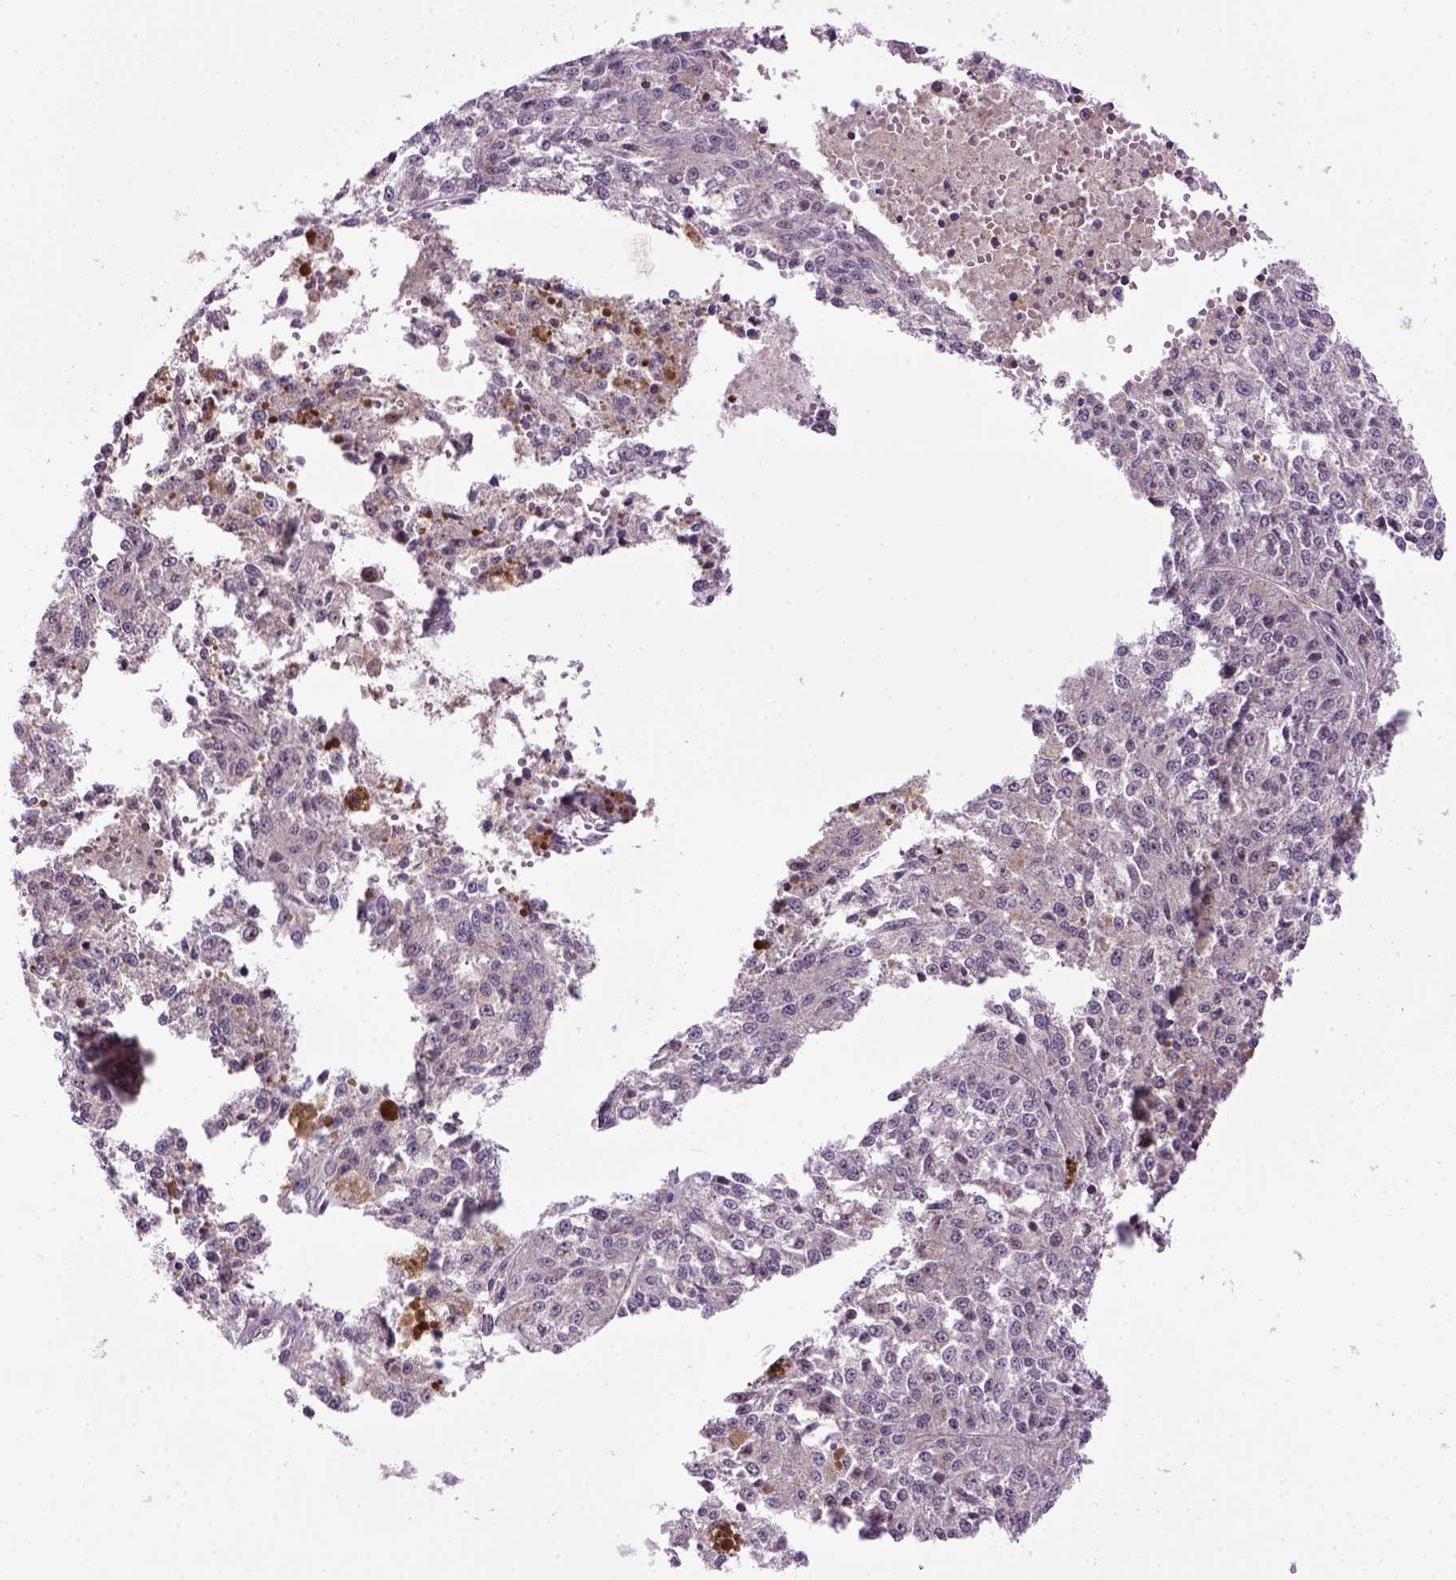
{"staining": {"intensity": "negative", "quantity": "none", "location": "none"}, "tissue": "melanoma", "cell_type": "Tumor cells", "image_type": "cancer", "snomed": [{"axis": "morphology", "description": "Malignant melanoma, Metastatic site"}, {"axis": "topography", "description": "Lymph node"}], "caption": "The immunohistochemistry image has no significant positivity in tumor cells of melanoma tissue. (Immunohistochemistry, brightfield microscopy, high magnification).", "gene": "RAB43", "patient": {"sex": "female", "age": 64}}